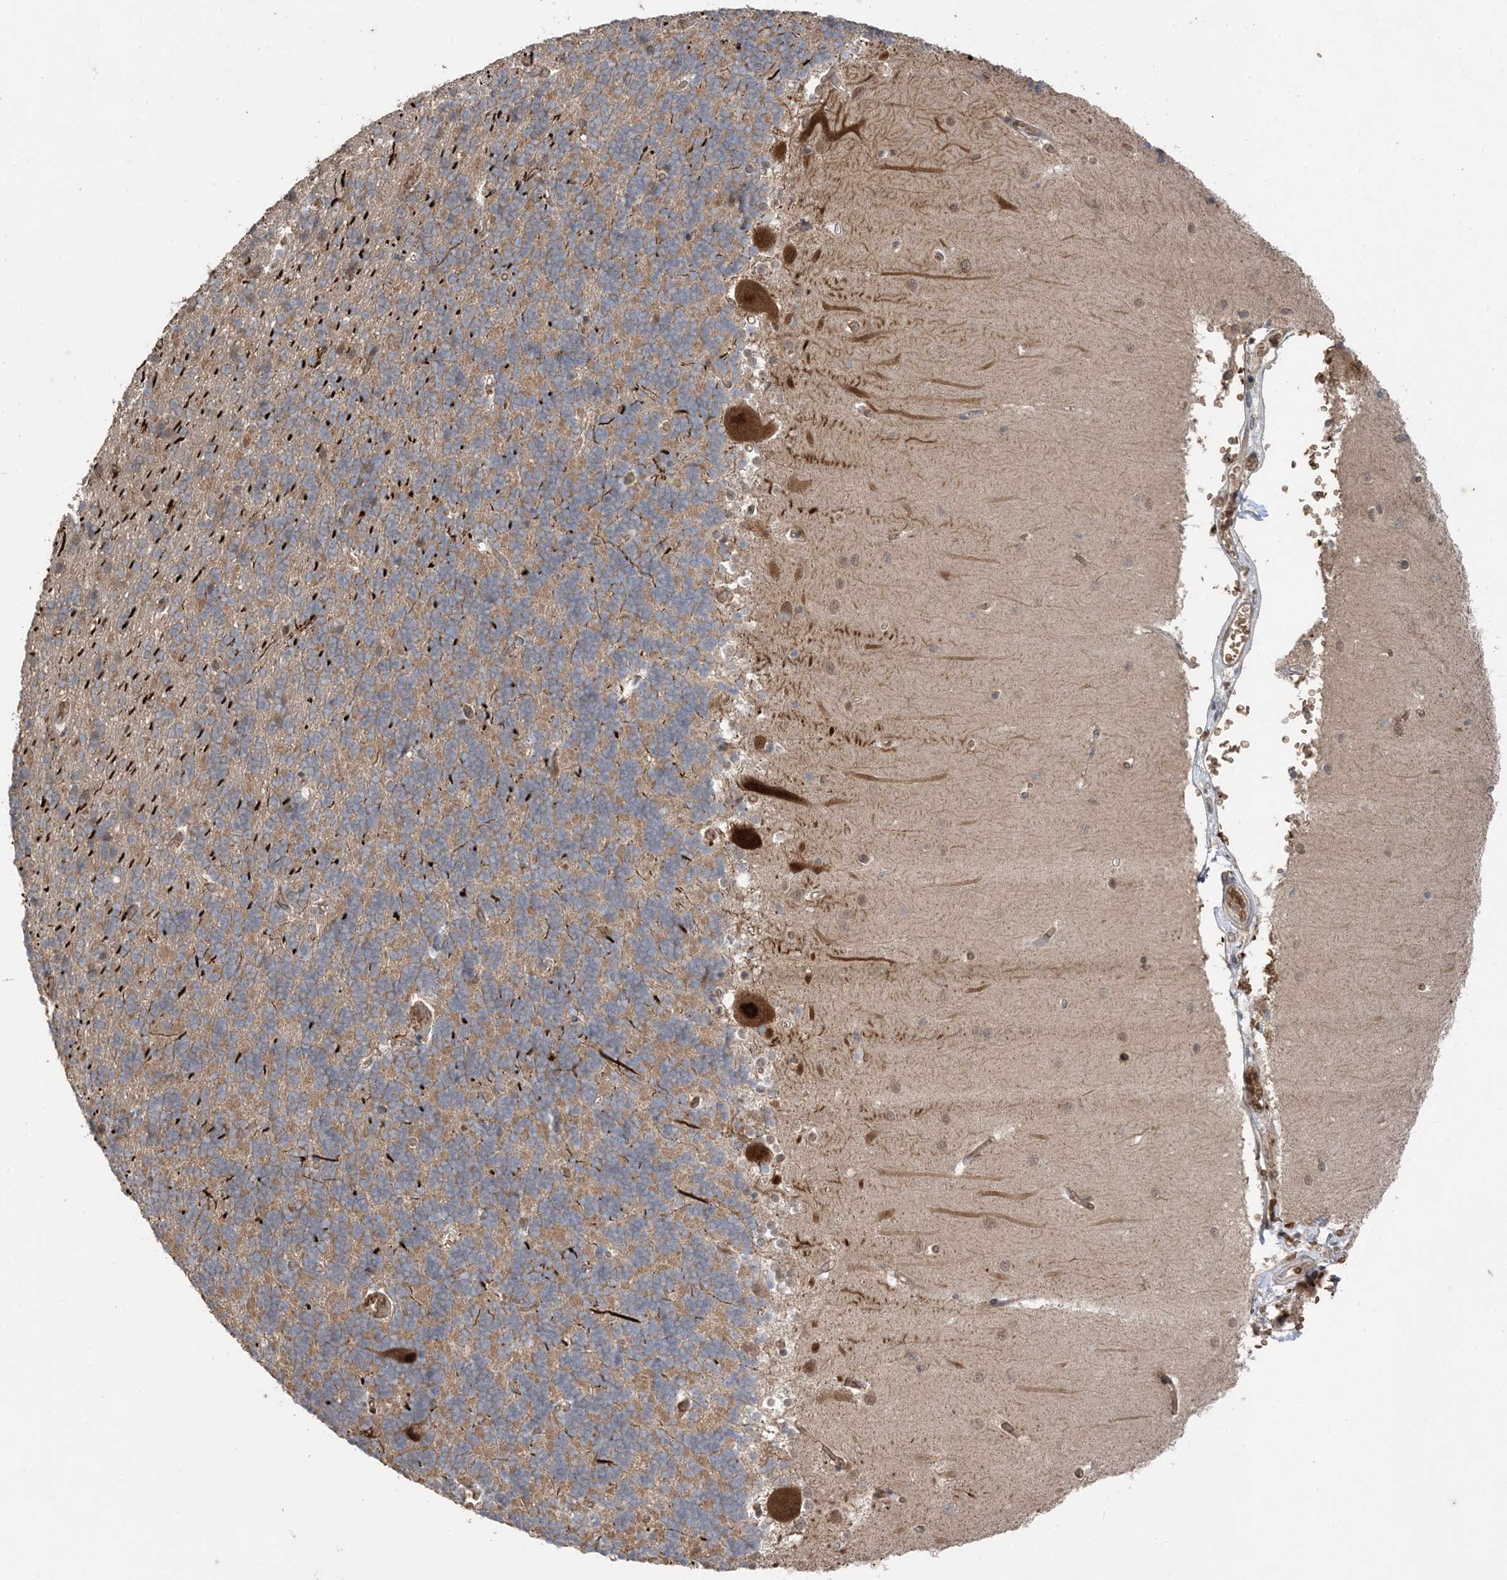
{"staining": {"intensity": "weak", "quantity": "<25%", "location": "cytoplasmic/membranous"}, "tissue": "cerebellum", "cell_type": "Cells in granular layer", "image_type": "normal", "snomed": [{"axis": "morphology", "description": "Normal tissue, NOS"}, {"axis": "topography", "description": "Cerebellum"}], "caption": "IHC histopathology image of normal human cerebellum stained for a protein (brown), which reveals no positivity in cells in granular layer. (DAB (3,3'-diaminobenzidine) immunohistochemistry, high magnification).", "gene": "PUSL1", "patient": {"sex": "male", "age": 37}}